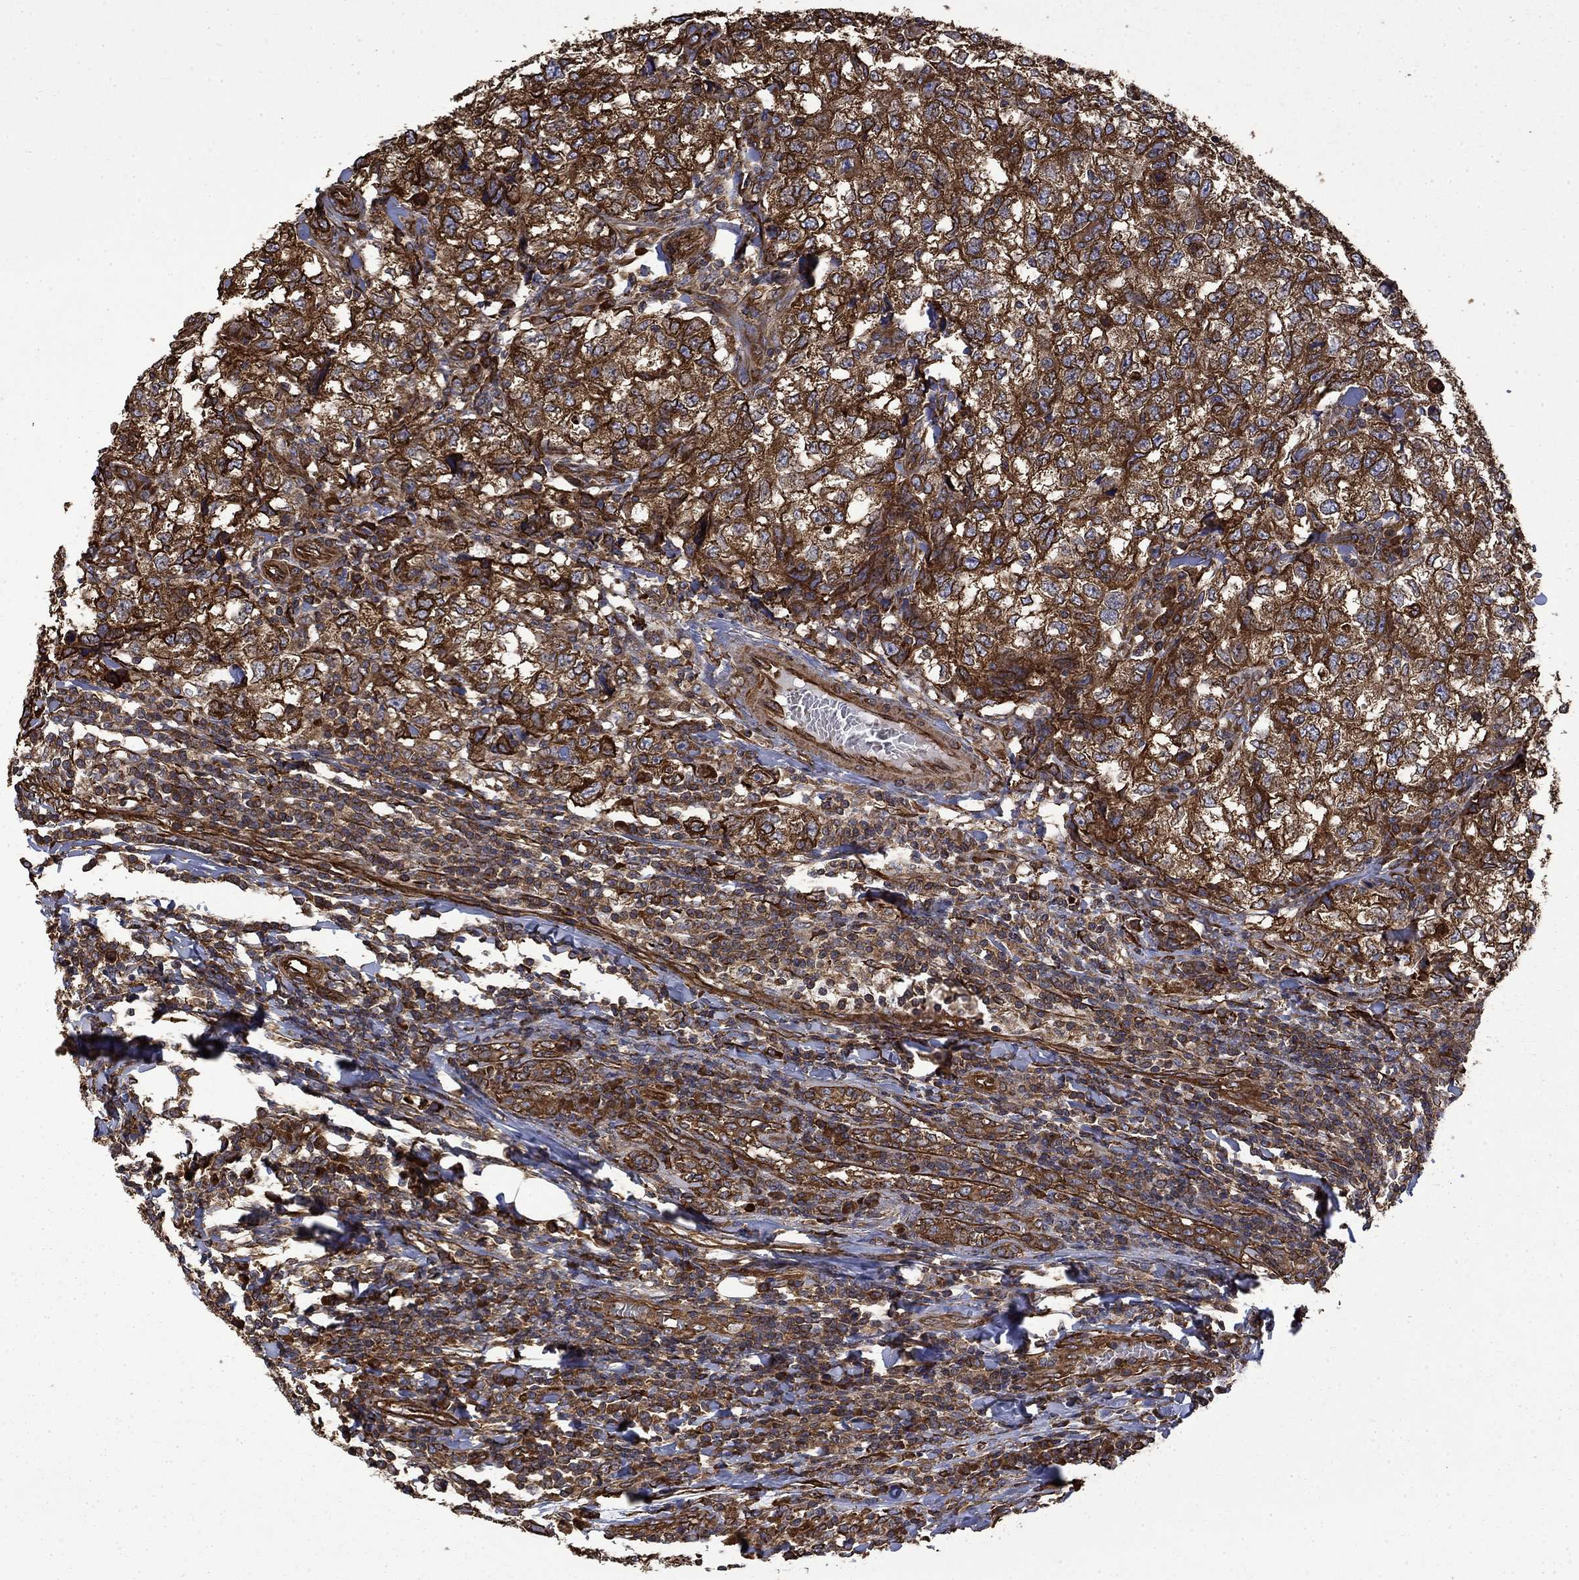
{"staining": {"intensity": "strong", "quantity": ">75%", "location": "cytoplasmic/membranous"}, "tissue": "breast cancer", "cell_type": "Tumor cells", "image_type": "cancer", "snomed": [{"axis": "morphology", "description": "Duct carcinoma"}, {"axis": "topography", "description": "Breast"}], "caption": "Strong cytoplasmic/membranous protein staining is identified in about >75% of tumor cells in breast infiltrating ductal carcinoma.", "gene": "CUTC", "patient": {"sex": "female", "age": 30}}